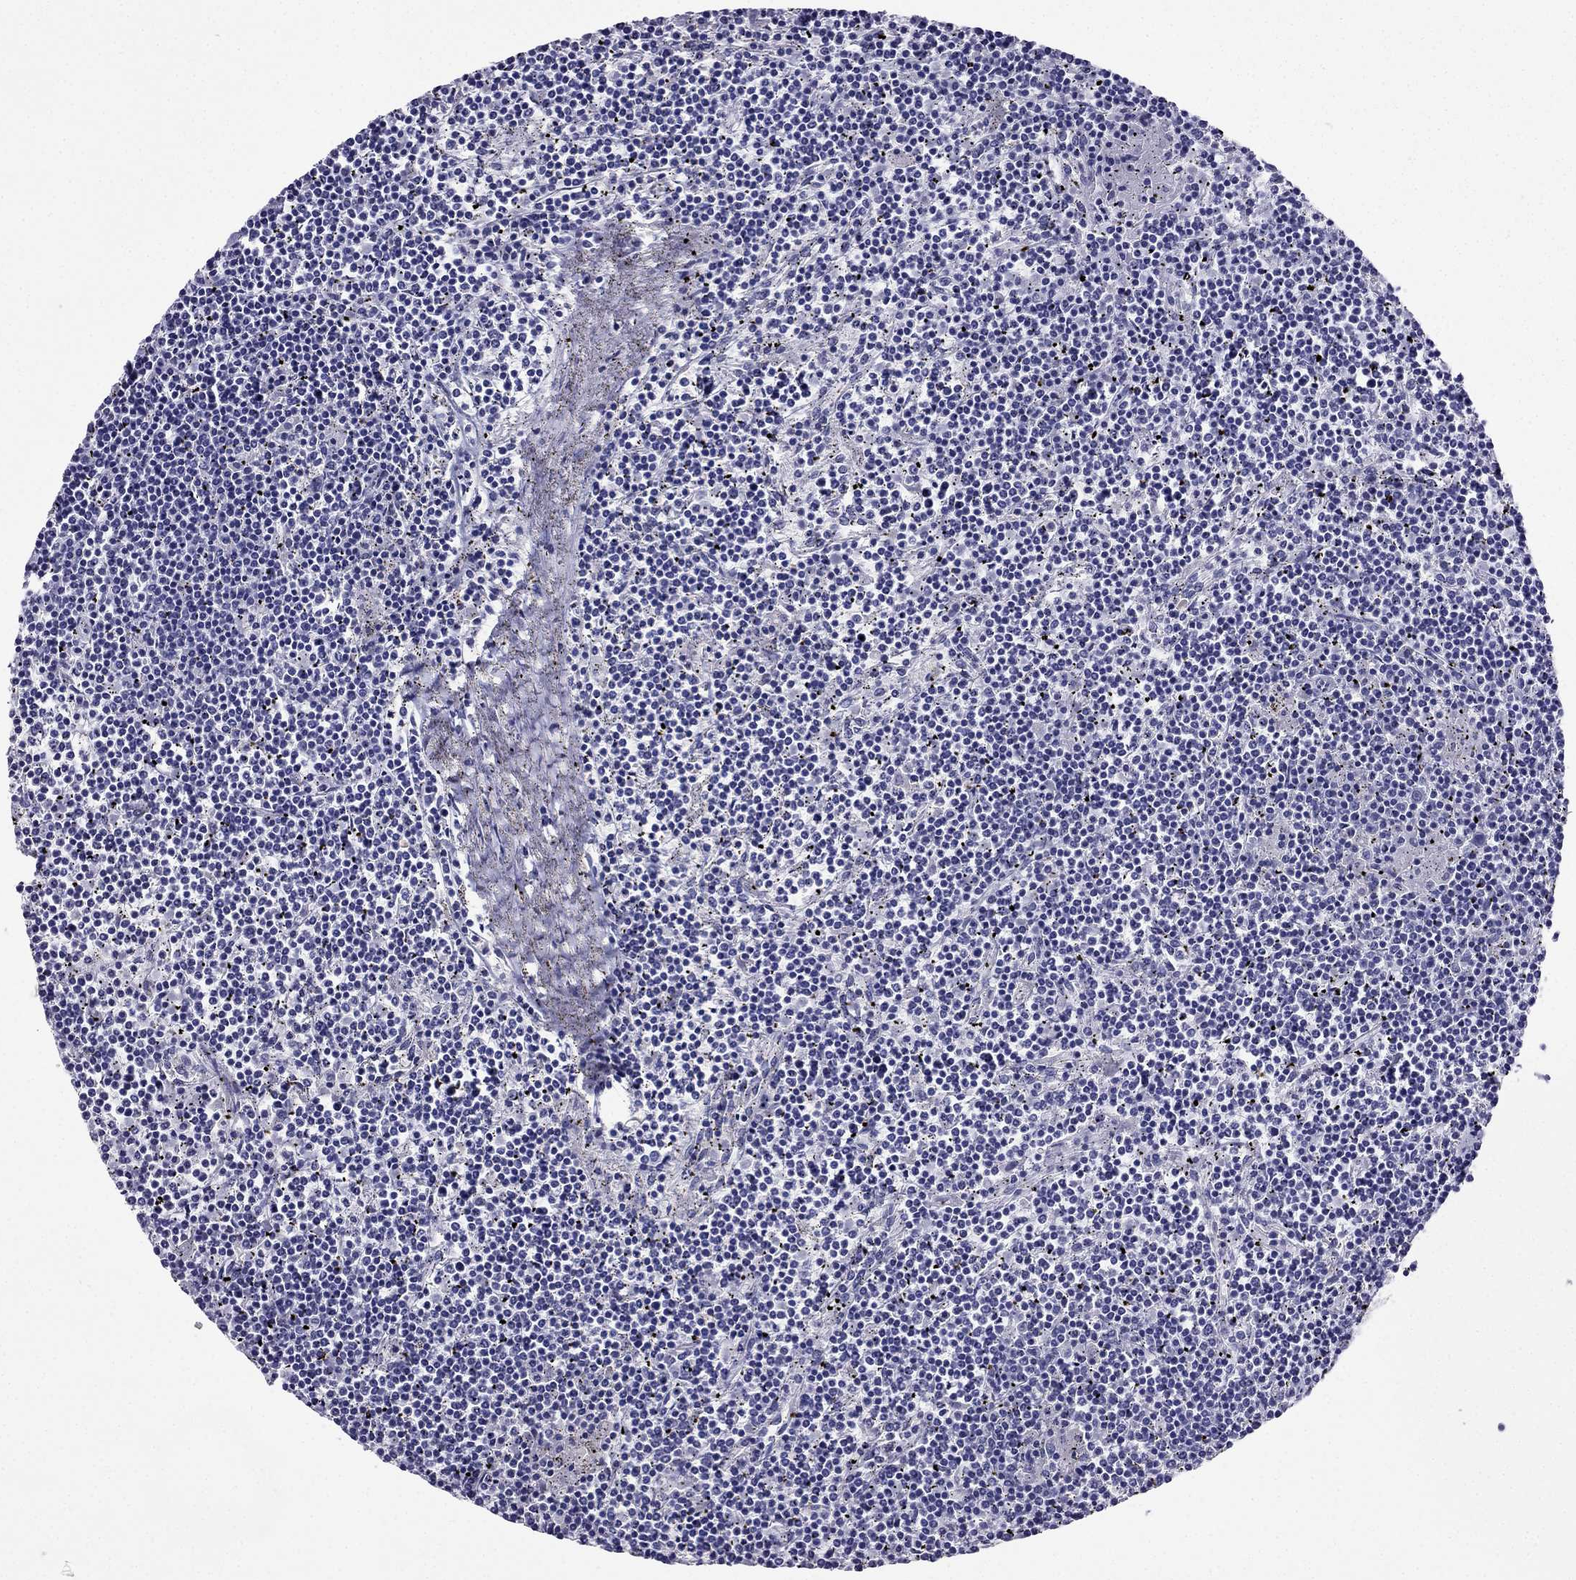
{"staining": {"intensity": "negative", "quantity": "none", "location": "none"}, "tissue": "lymphoma", "cell_type": "Tumor cells", "image_type": "cancer", "snomed": [{"axis": "morphology", "description": "Malignant lymphoma, non-Hodgkin's type, Low grade"}, {"axis": "topography", "description": "Spleen"}], "caption": "Photomicrograph shows no protein staining in tumor cells of low-grade malignant lymphoma, non-Hodgkin's type tissue. (Immunohistochemistry (ihc), brightfield microscopy, high magnification).", "gene": "PTH", "patient": {"sex": "female", "age": 19}}